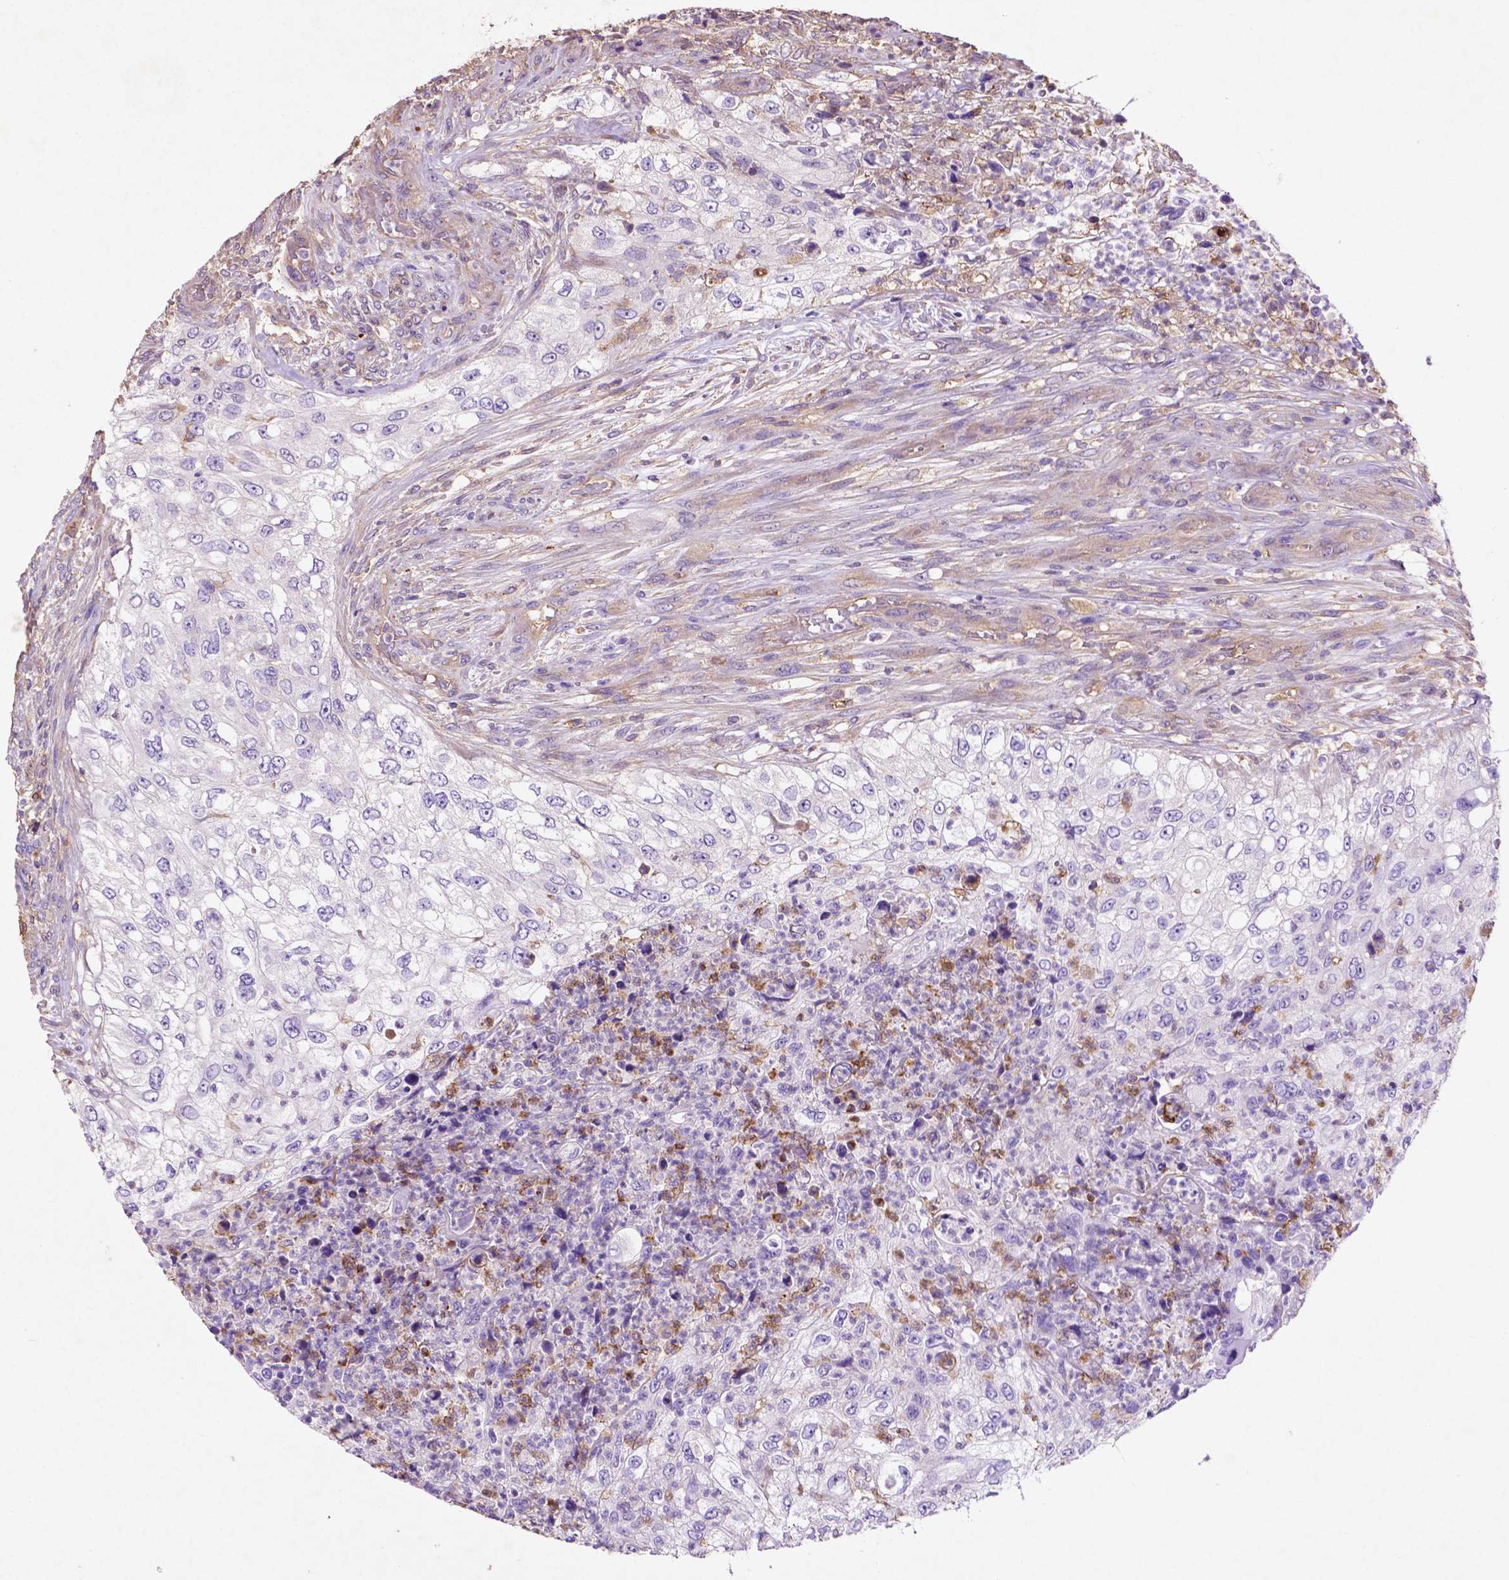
{"staining": {"intensity": "negative", "quantity": "none", "location": "none"}, "tissue": "urothelial cancer", "cell_type": "Tumor cells", "image_type": "cancer", "snomed": [{"axis": "morphology", "description": "Urothelial carcinoma, High grade"}, {"axis": "topography", "description": "Urinary bladder"}], "caption": "The IHC image has no significant staining in tumor cells of high-grade urothelial carcinoma tissue.", "gene": "GDPD5", "patient": {"sex": "female", "age": 60}}